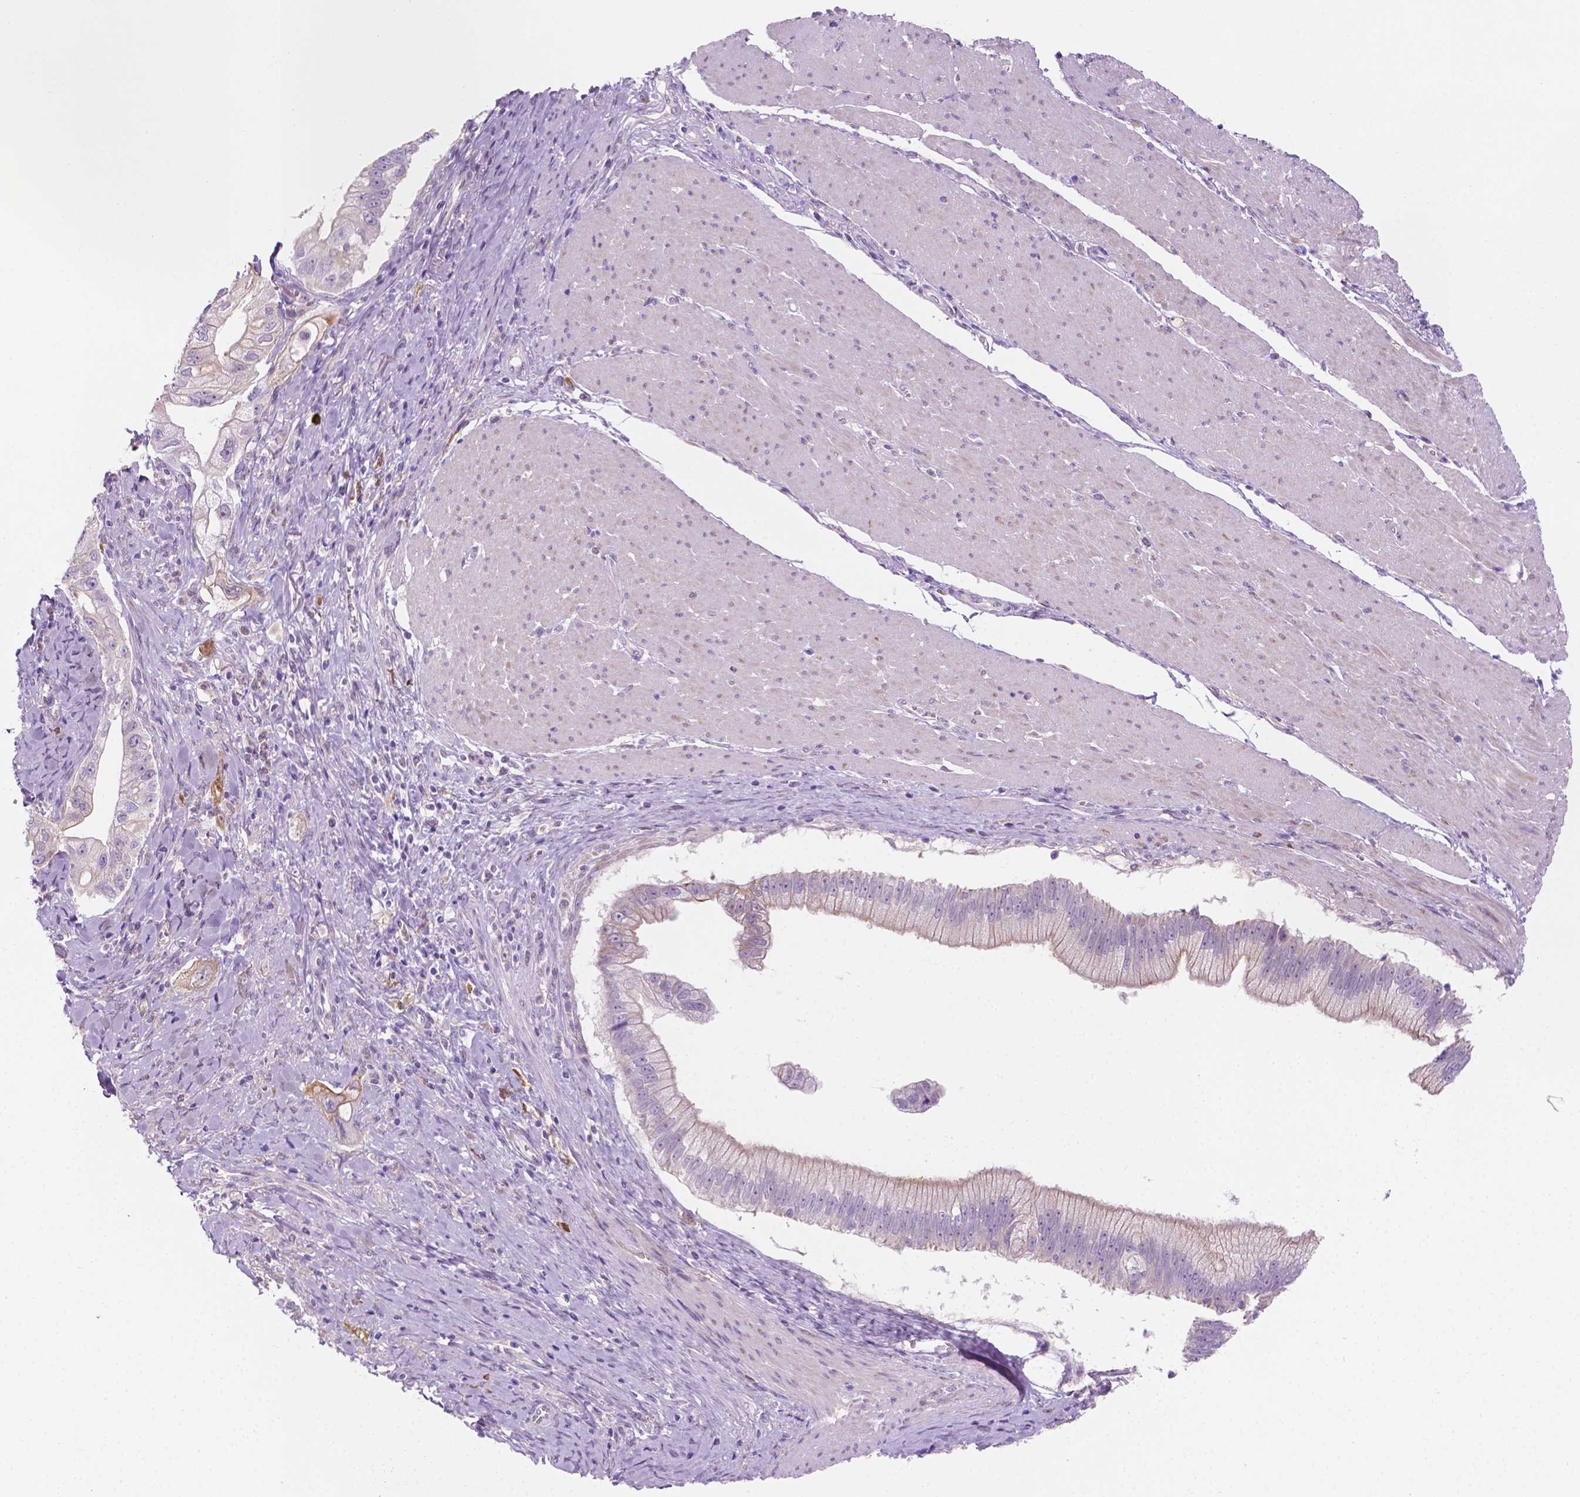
{"staining": {"intensity": "weak", "quantity": "<25%", "location": "cytoplasmic/membranous"}, "tissue": "pancreatic cancer", "cell_type": "Tumor cells", "image_type": "cancer", "snomed": [{"axis": "morphology", "description": "Adenocarcinoma, NOS"}, {"axis": "topography", "description": "Pancreas"}], "caption": "This is a histopathology image of immunohistochemistry staining of pancreatic adenocarcinoma, which shows no expression in tumor cells. (Brightfield microscopy of DAB IHC at high magnification).", "gene": "EPPK1", "patient": {"sex": "male", "age": 70}}